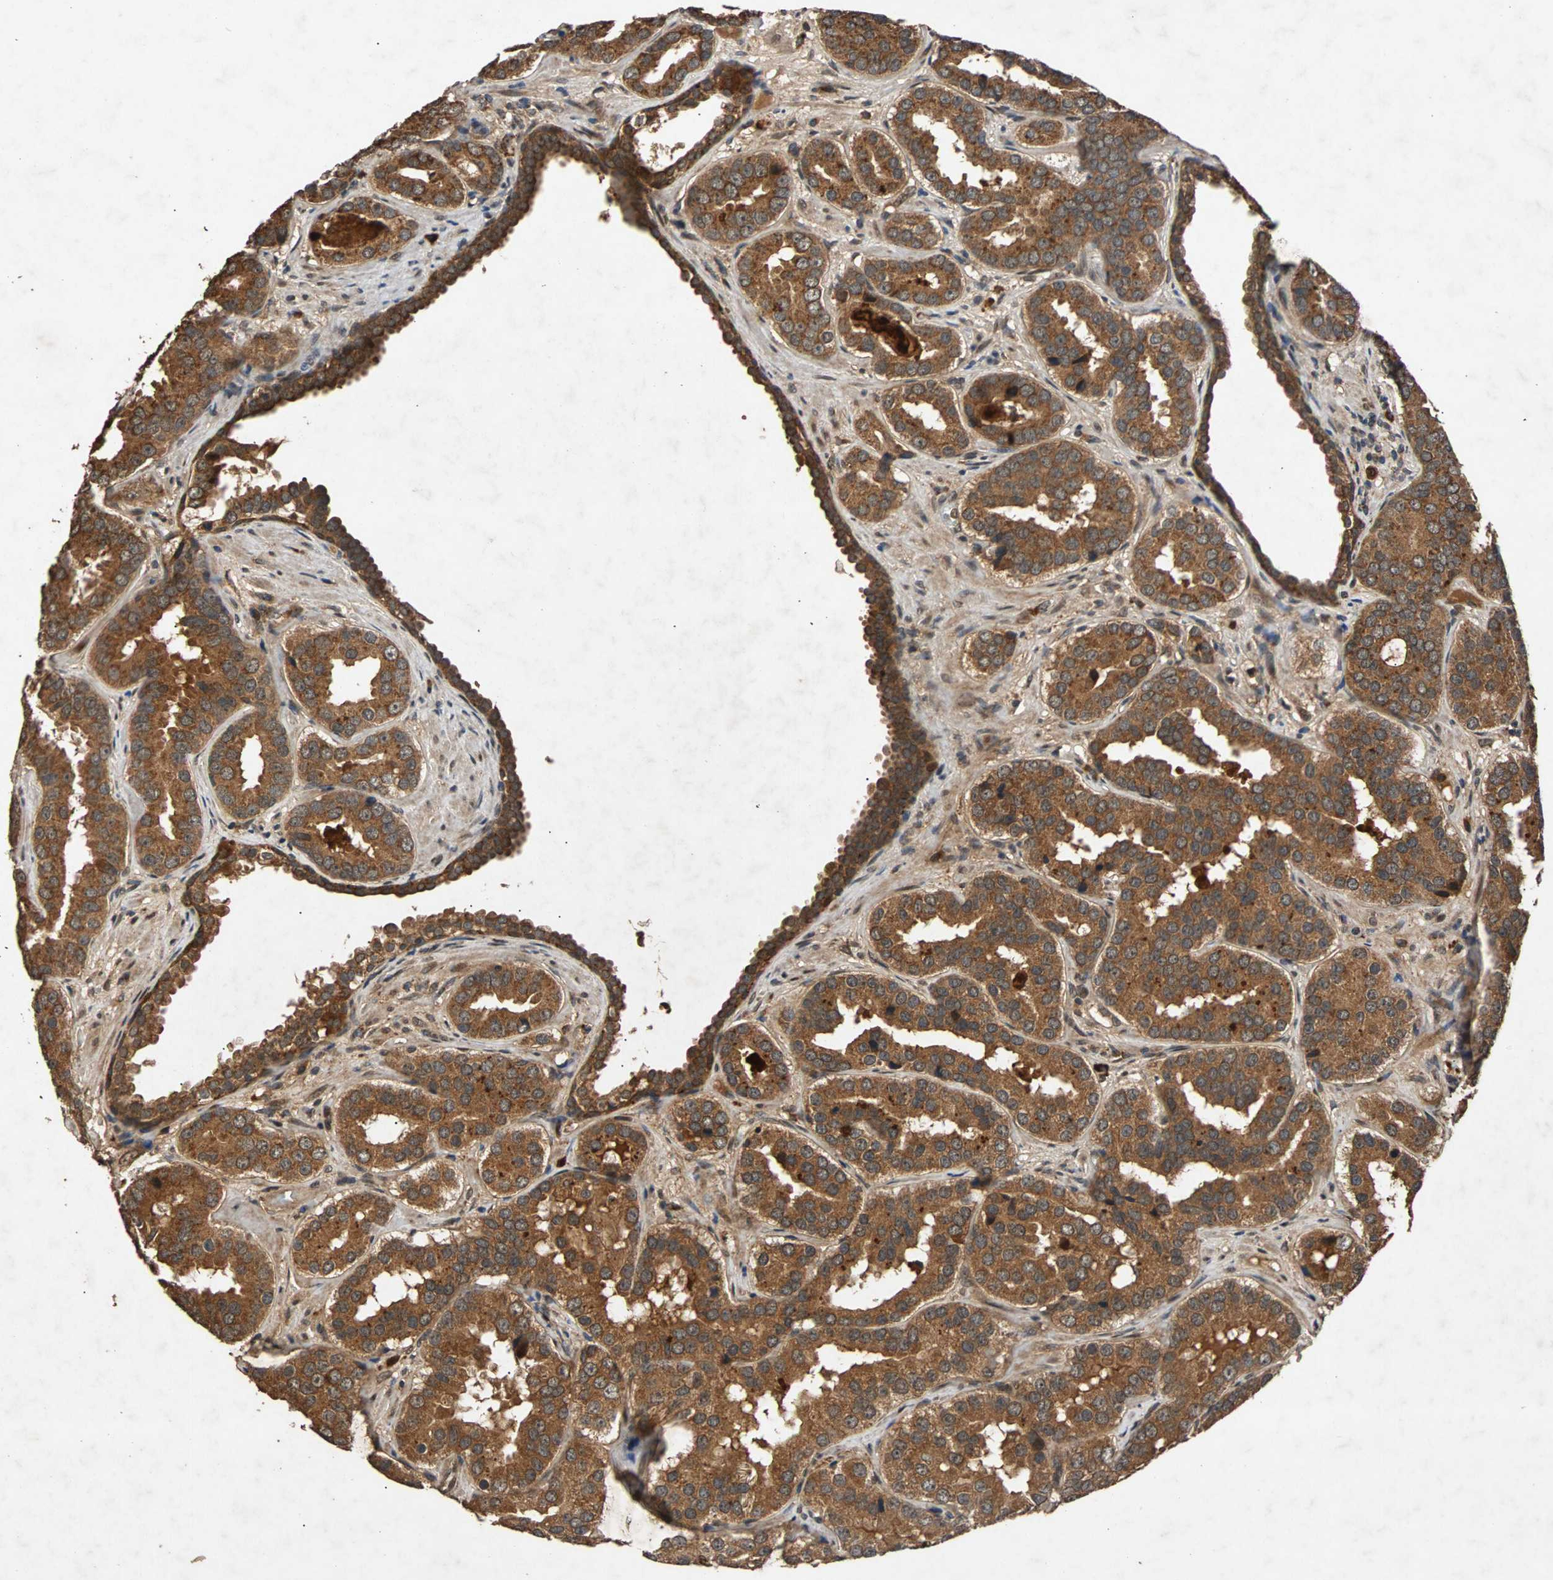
{"staining": {"intensity": "strong", "quantity": ">75%", "location": "cytoplasmic/membranous"}, "tissue": "prostate cancer", "cell_type": "Tumor cells", "image_type": "cancer", "snomed": [{"axis": "morphology", "description": "Adenocarcinoma, Low grade"}, {"axis": "topography", "description": "Prostate"}], "caption": "Human prostate low-grade adenocarcinoma stained with a brown dye exhibits strong cytoplasmic/membranous positive expression in approximately >75% of tumor cells.", "gene": "USP31", "patient": {"sex": "male", "age": 59}}